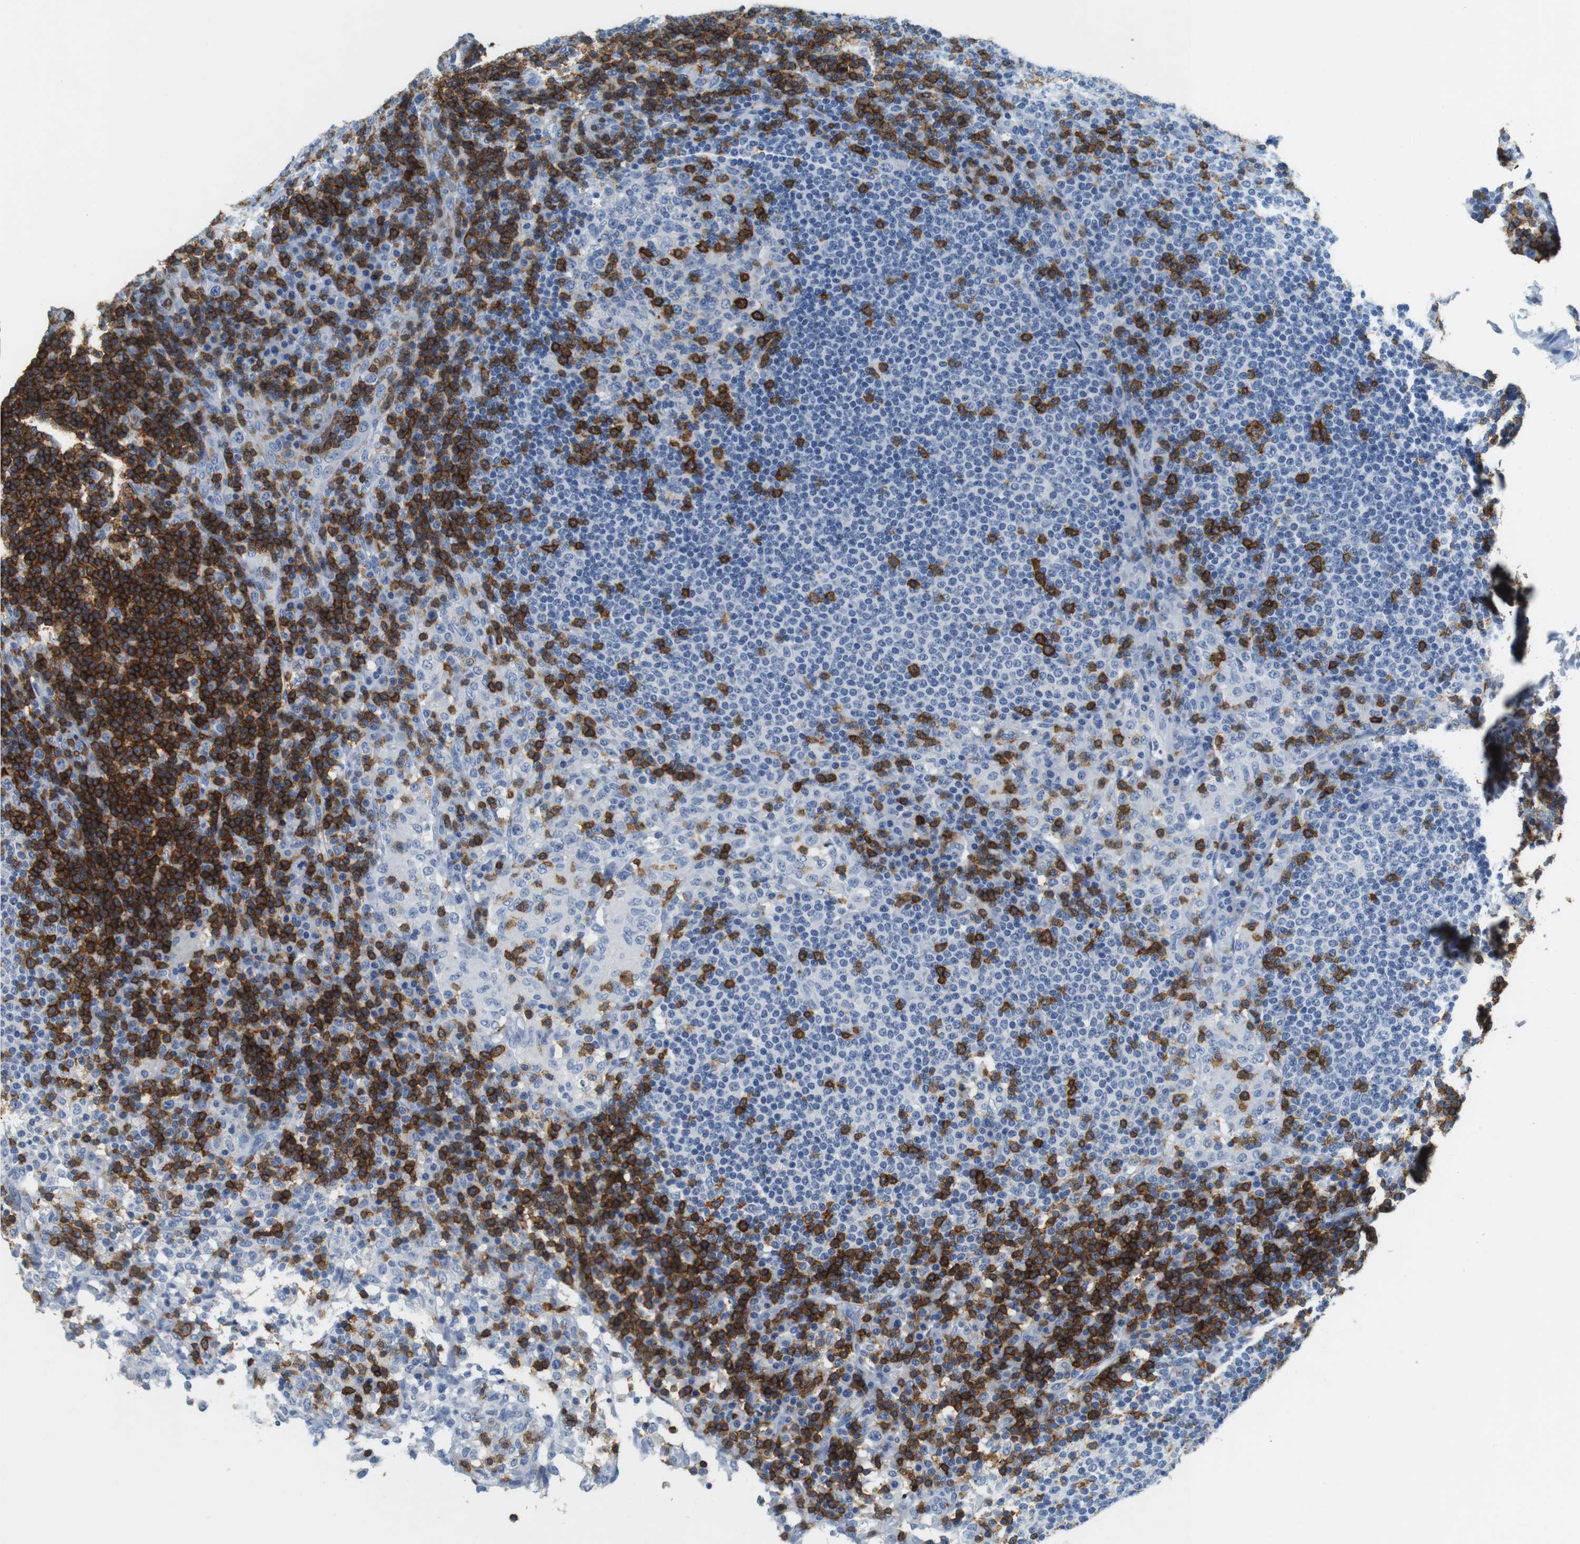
{"staining": {"intensity": "strong", "quantity": "<25%", "location": "cytoplasmic/membranous"}, "tissue": "lymph node", "cell_type": "Germinal center cells", "image_type": "normal", "snomed": [{"axis": "morphology", "description": "Normal tissue, NOS"}, {"axis": "topography", "description": "Lymph node"}], "caption": "Brown immunohistochemical staining in benign lymph node shows strong cytoplasmic/membranous positivity in approximately <25% of germinal center cells.", "gene": "LAT", "patient": {"sex": "female", "age": 53}}